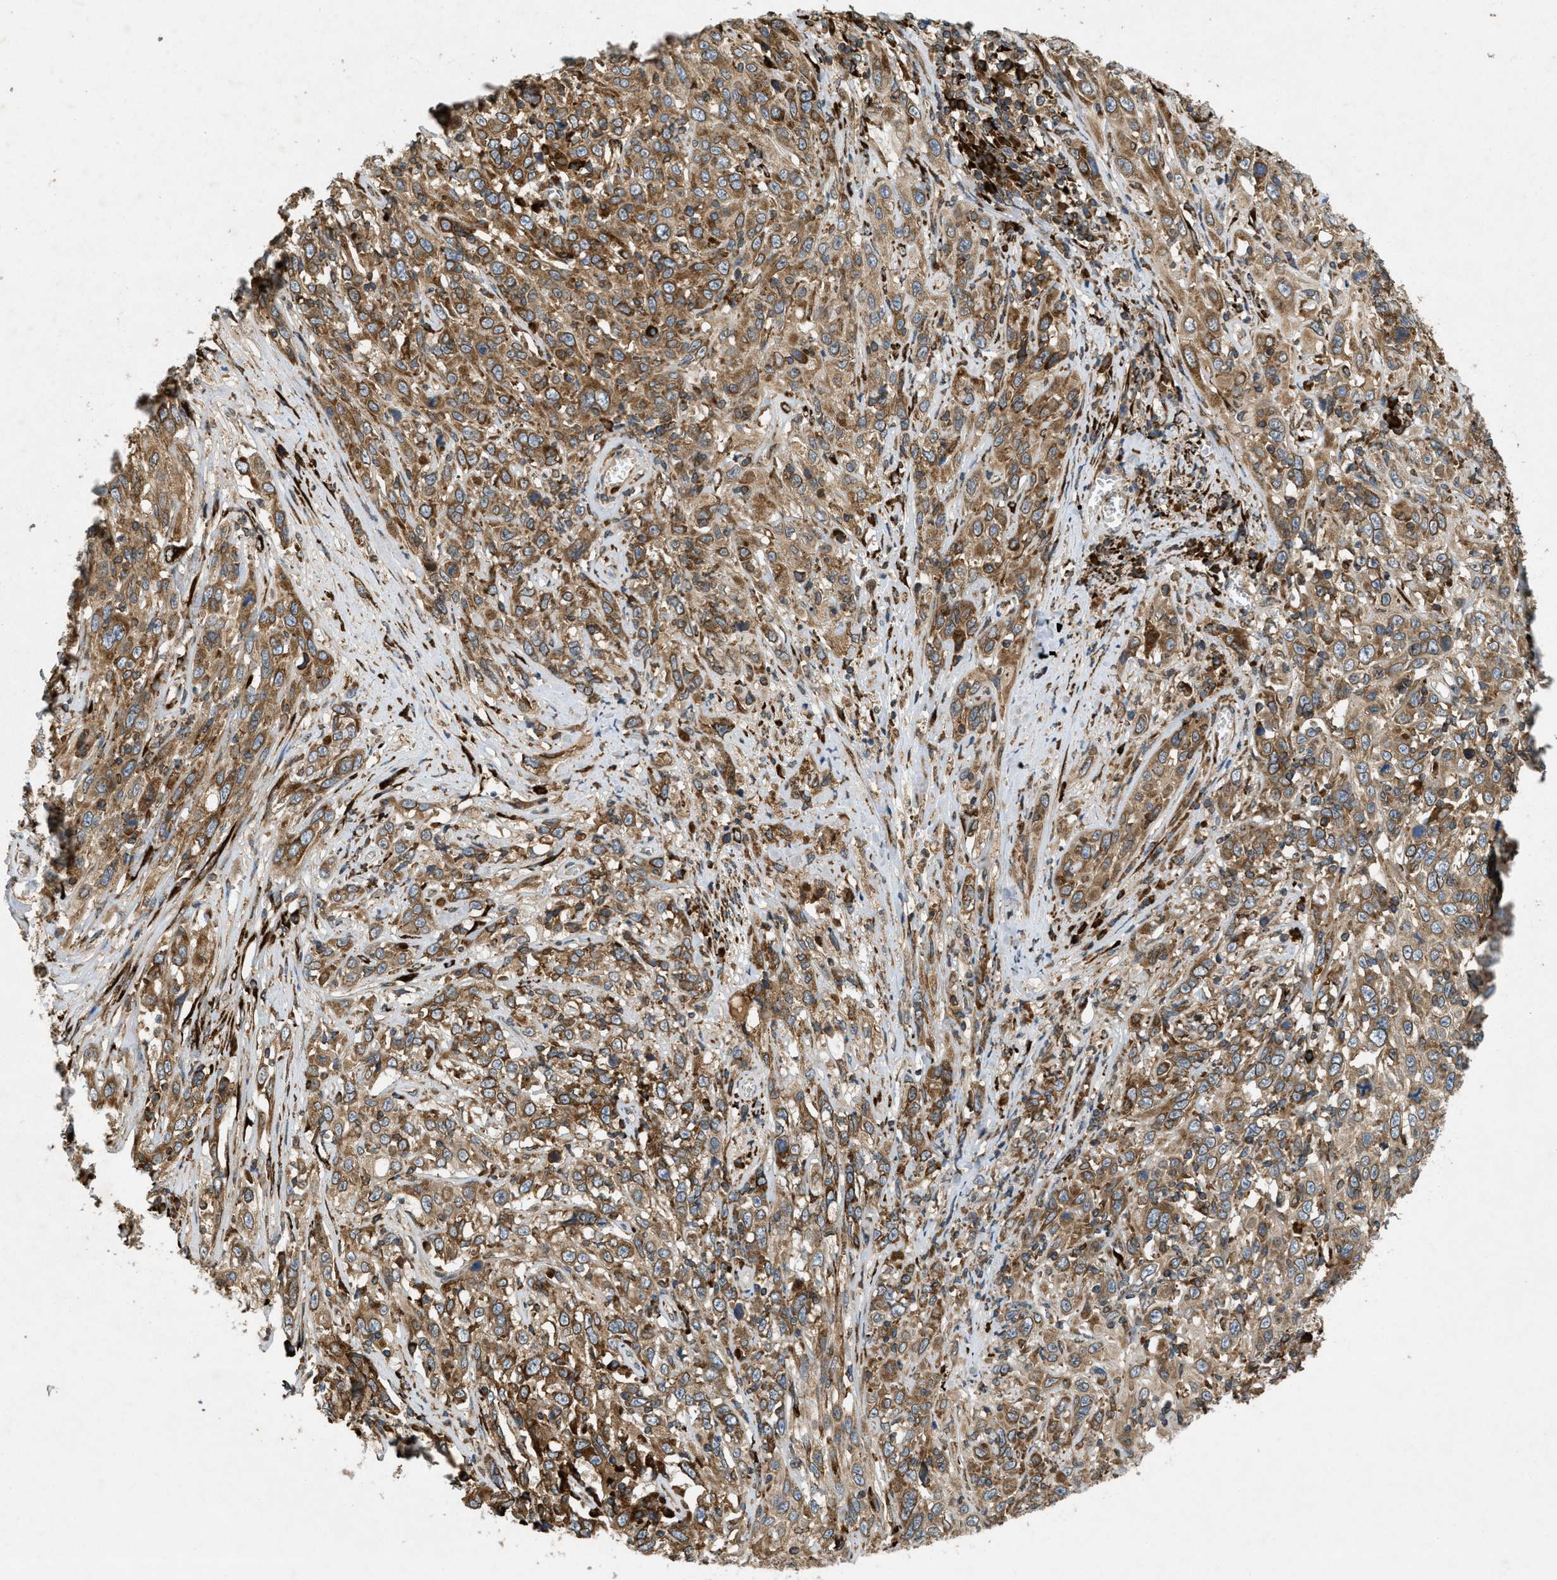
{"staining": {"intensity": "moderate", "quantity": ">75%", "location": "cytoplasmic/membranous"}, "tissue": "cervical cancer", "cell_type": "Tumor cells", "image_type": "cancer", "snomed": [{"axis": "morphology", "description": "Squamous cell carcinoma, NOS"}, {"axis": "topography", "description": "Cervix"}], "caption": "Immunohistochemistry (IHC) image of cervical squamous cell carcinoma stained for a protein (brown), which exhibits medium levels of moderate cytoplasmic/membranous staining in about >75% of tumor cells.", "gene": "PCDH18", "patient": {"sex": "female", "age": 46}}